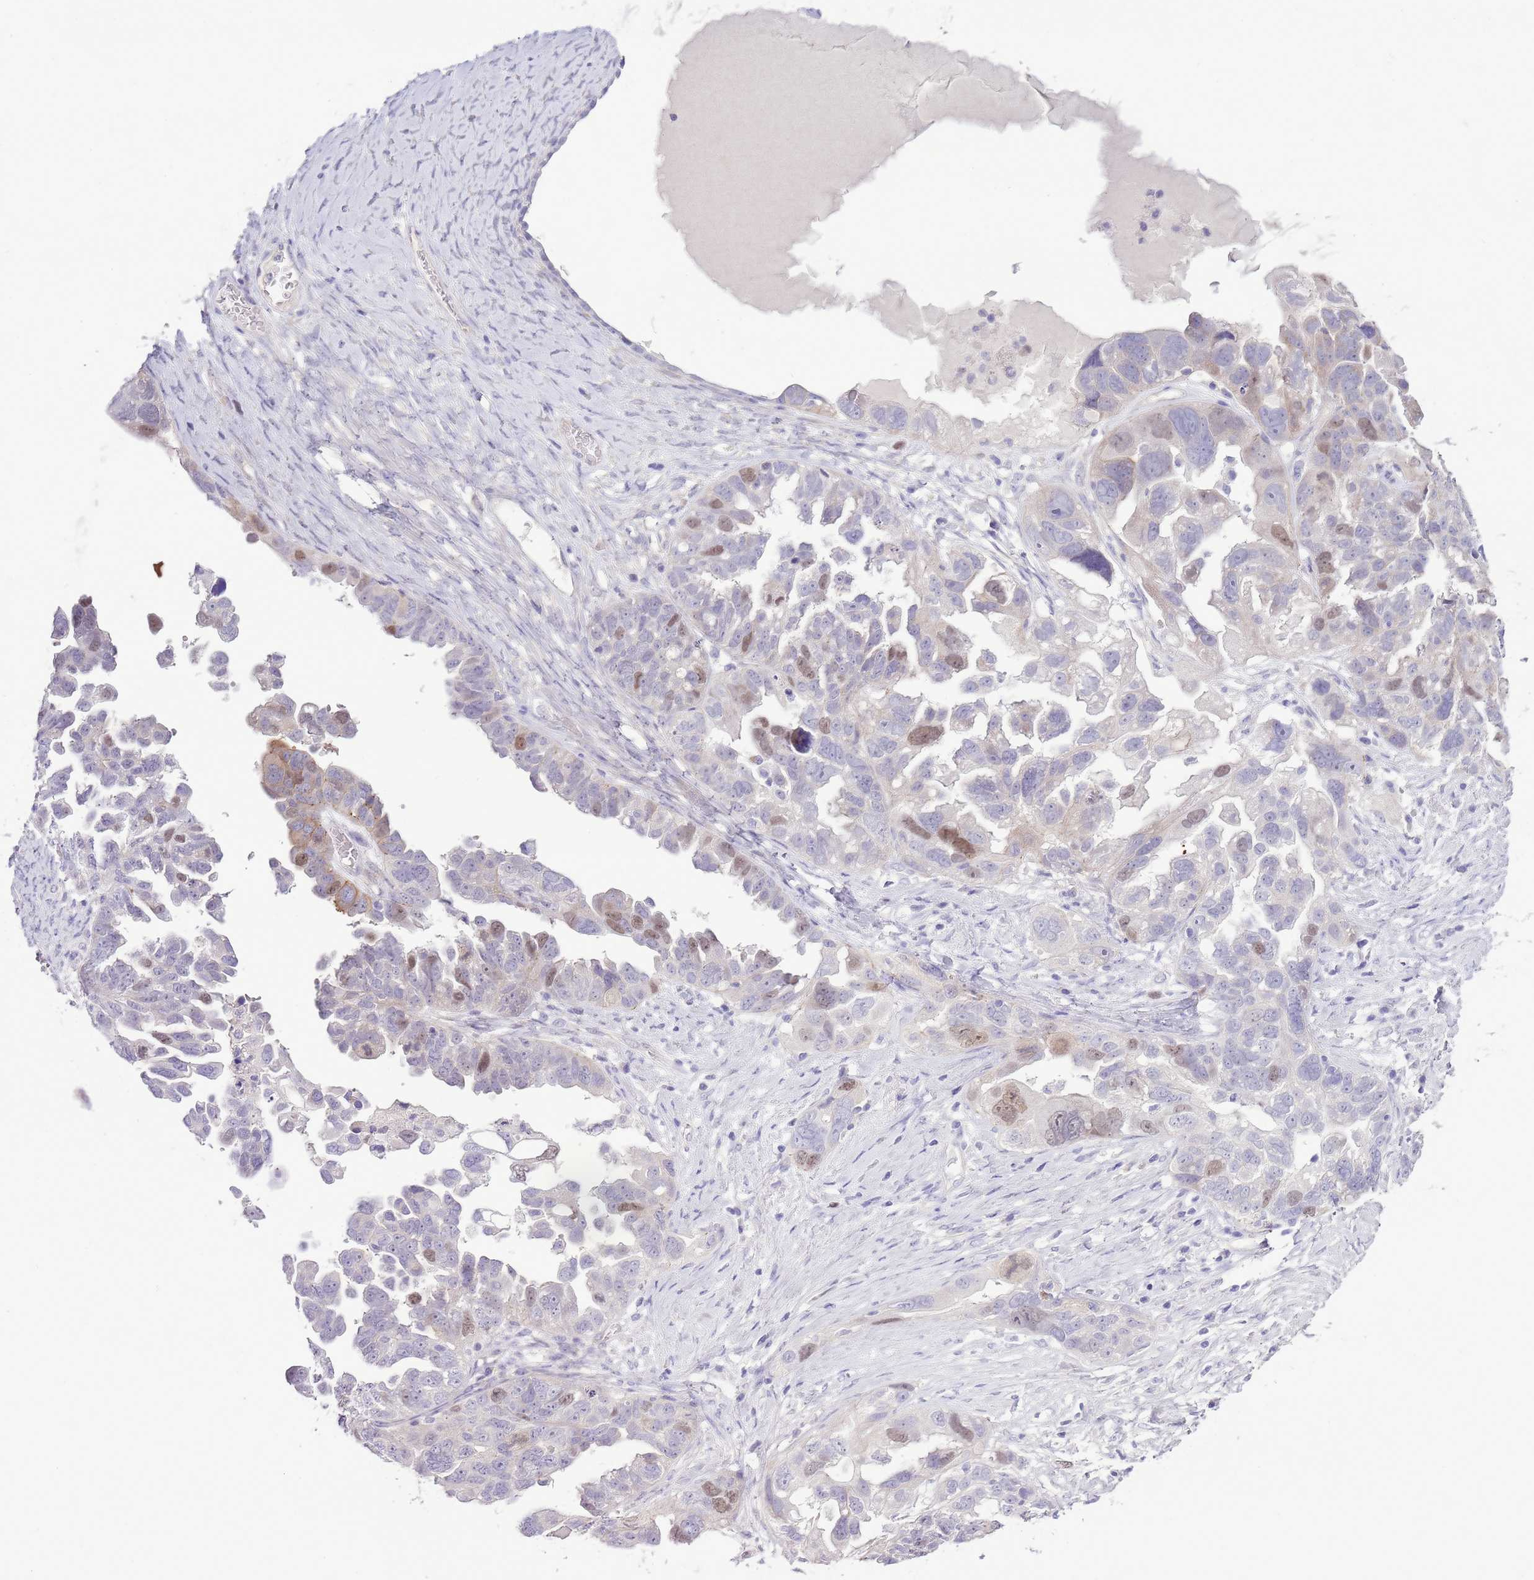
{"staining": {"intensity": "moderate", "quantity": "<25%", "location": "nuclear"}, "tissue": "ovarian cancer", "cell_type": "Tumor cells", "image_type": "cancer", "snomed": [{"axis": "morphology", "description": "Cystadenocarcinoma, serous, NOS"}, {"axis": "topography", "description": "Ovary"}], "caption": "Moderate nuclear protein positivity is appreciated in approximately <25% of tumor cells in serous cystadenocarcinoma (ovarian).", "gene": "FBRSL1", "patient": {"sex": "female", "age": 79}}